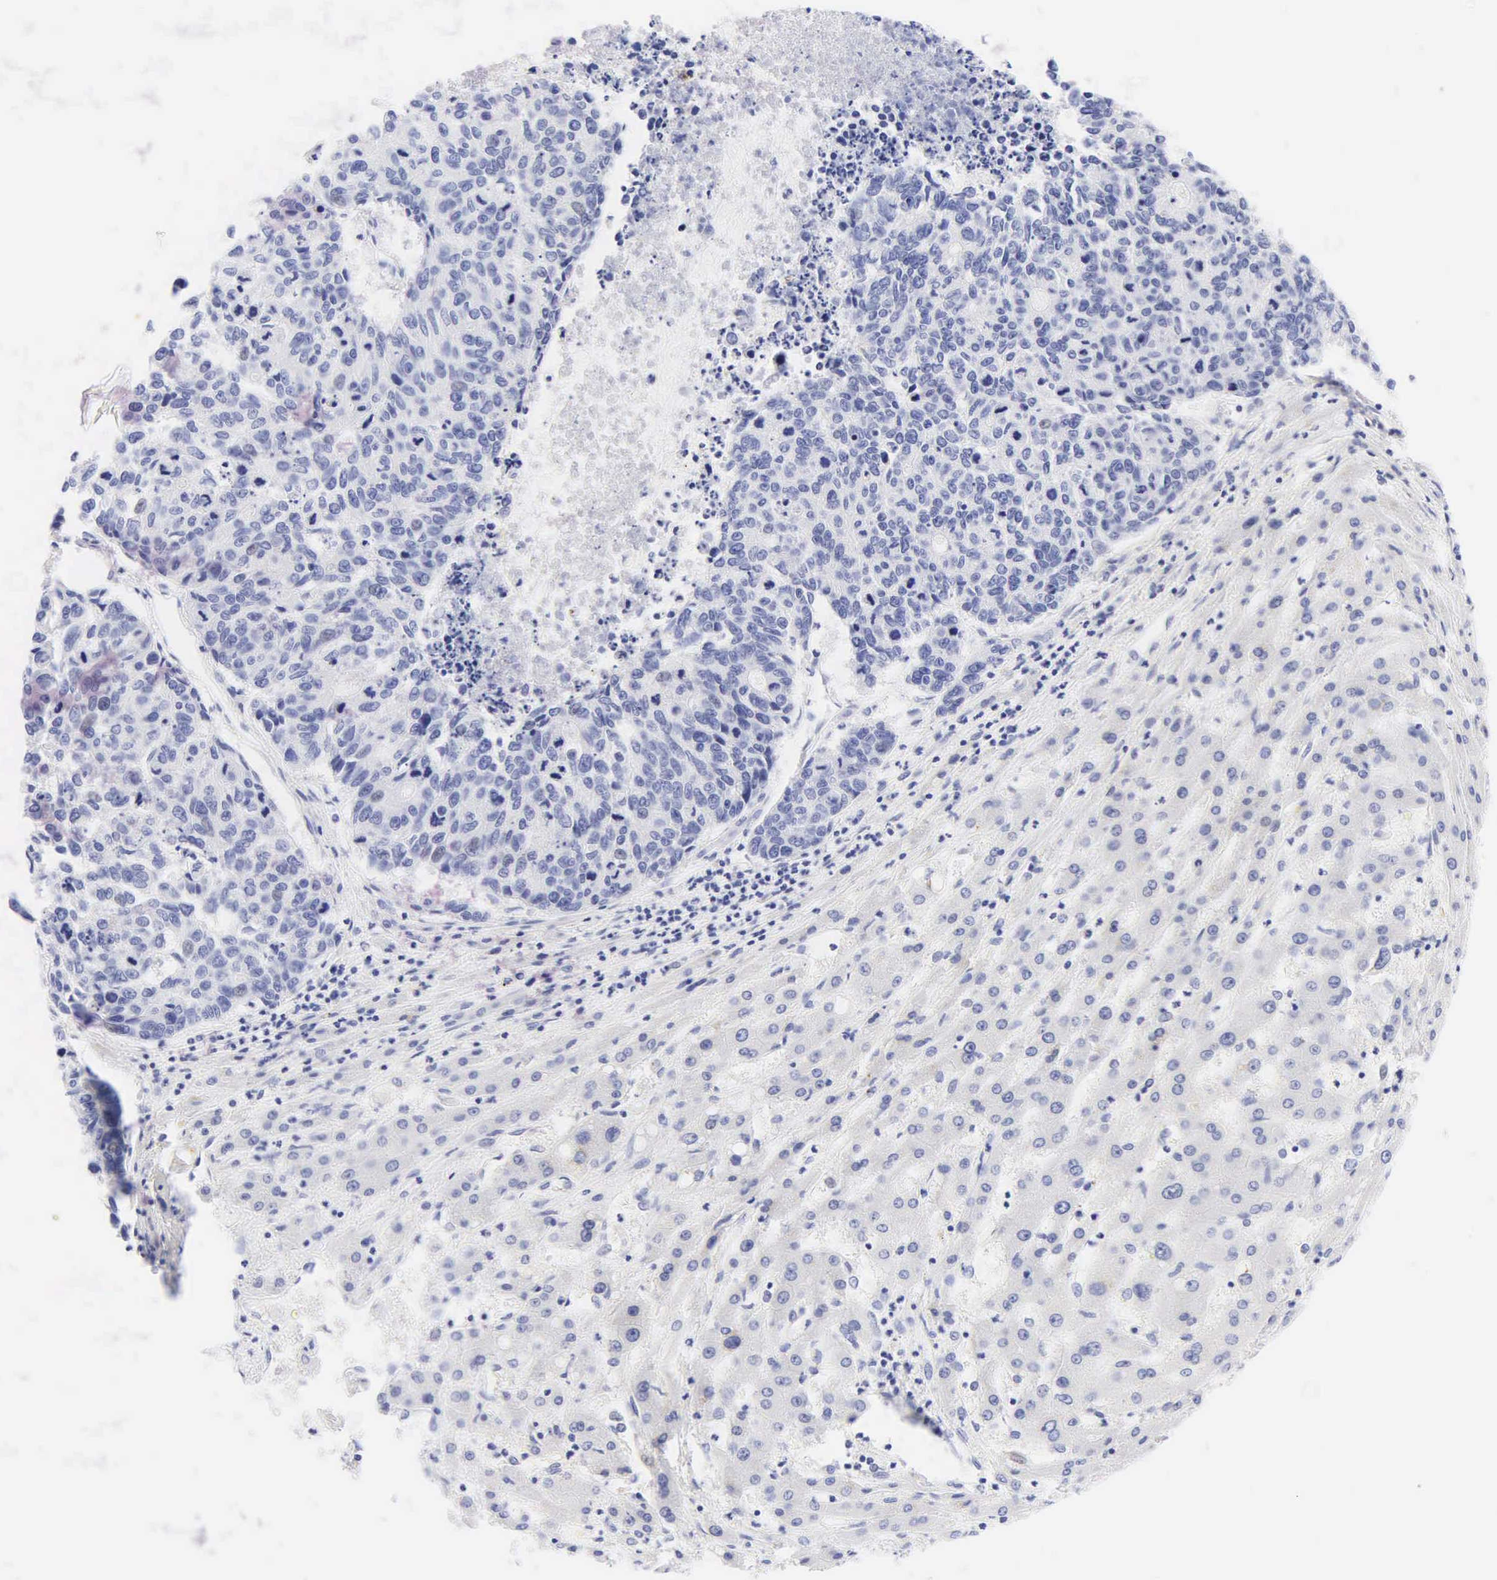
{"staining": {"intensity": "negative", "quantity": "none", "location": "none"}, "tissue": "liver cancer", "cell_type": "Tumor cells", "image_type": "cancer", "snomed": [{"axis": "morphology", "description": "Carcinoma, metastatic, NOS"}, {"axis": "topography", "description": "Liver"}], "caption": "DAB (3,3'-diaminobenzidine) immunohistochemical staining of human liver cancer (metastatic carcinoma) displays no significant positivity in tumor cells.", "gene": "DES", "patient": {"sex": "male", "age": 49}}